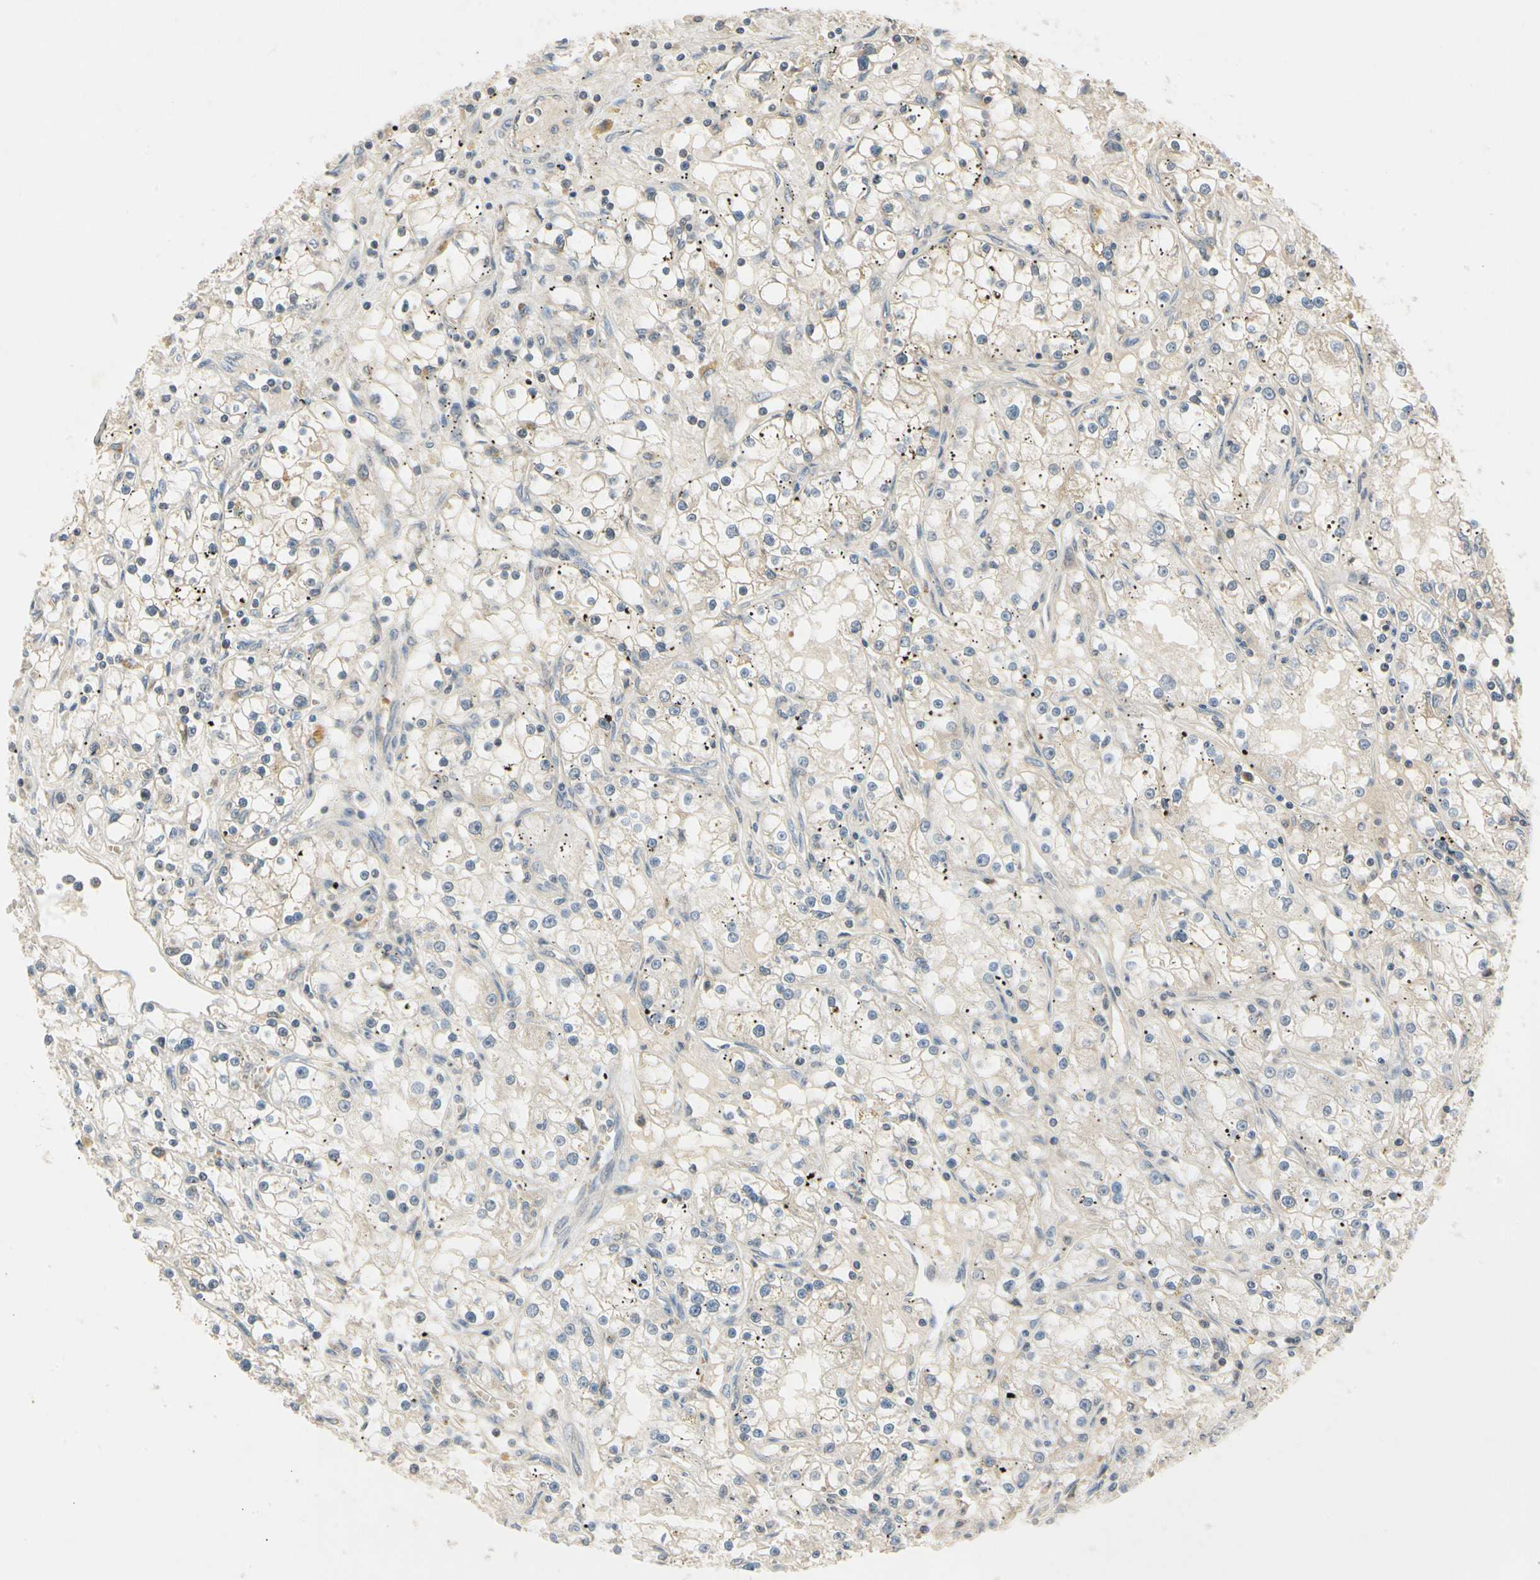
{"staining": {"intensity": "negative", "quantity": "none", "location": "none"}, "tissue": "renal cancer", "cell_type": "Tumor cells", "image_type": "cancer", "snomed": [{"axis": "morphology", "description": "Adenocarcinoma, NOS"}, {"axis": "topography", "description": "Kidney"}], "caption": "Immunohistochemistry (IHC) photomicrograph of neoplastic tissue: renal cancer stained with DAB exhibits no significant protein staining in tumor cells. Brightfield microscopy of IHC stained with DAB (brown) and hematoxylin (blue), captured at high magnification.", "gene": "RIOX2", "patient": {"sex": "male", "age": 56}}